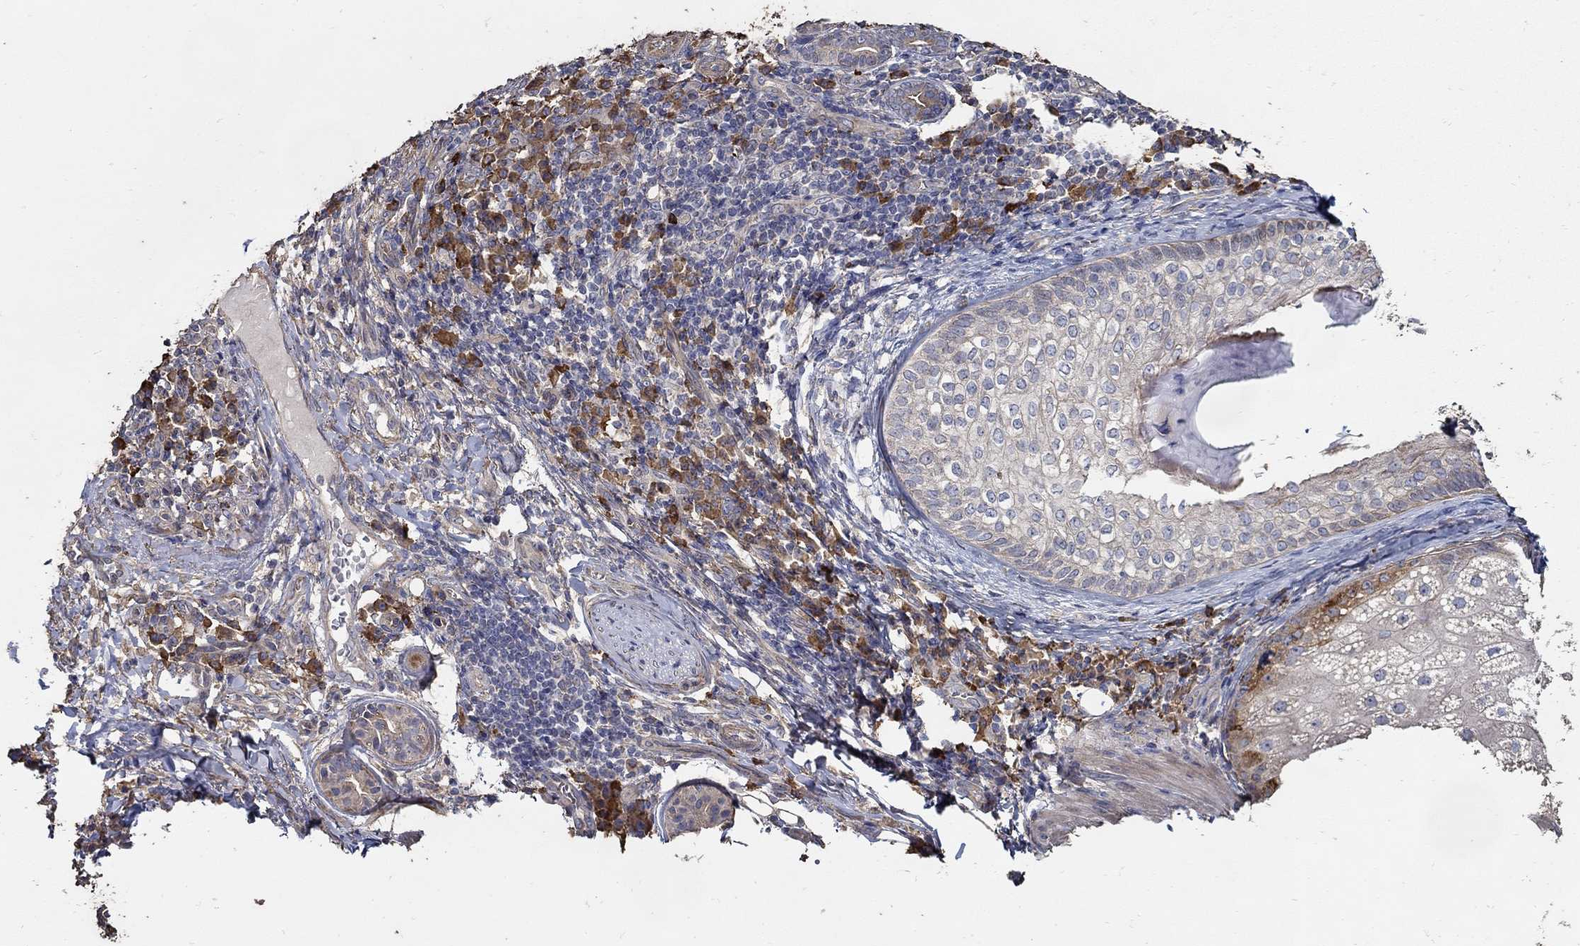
{"staining": {"intensity": "weak", "quantity": "25%-75%", "location": "cytoplasmic/membranous"}, "tissue": "skin cancer", "cell_type": "Tumor cells", "image_type": "cancer", "snomed": [{"axis": "morphology", "description": "Basal cell carcinoma"}, {"axis": "topography", "description": "Skin"}], "caption": "Immunohistochemical staining of human skin cancer demonstrates low levels of weak cytoplasmic/membranous protein positivity in approximately 25%-75% of tumor cells. The protein of interest is stained brown, and the nuclei are stained in blue (DAB (3,3'-diaminobenzidine) IHC with brightfield microscopy, high magnification).", "gene": "EMILIN3", "patient": {"sex": "female", "age": 69}}